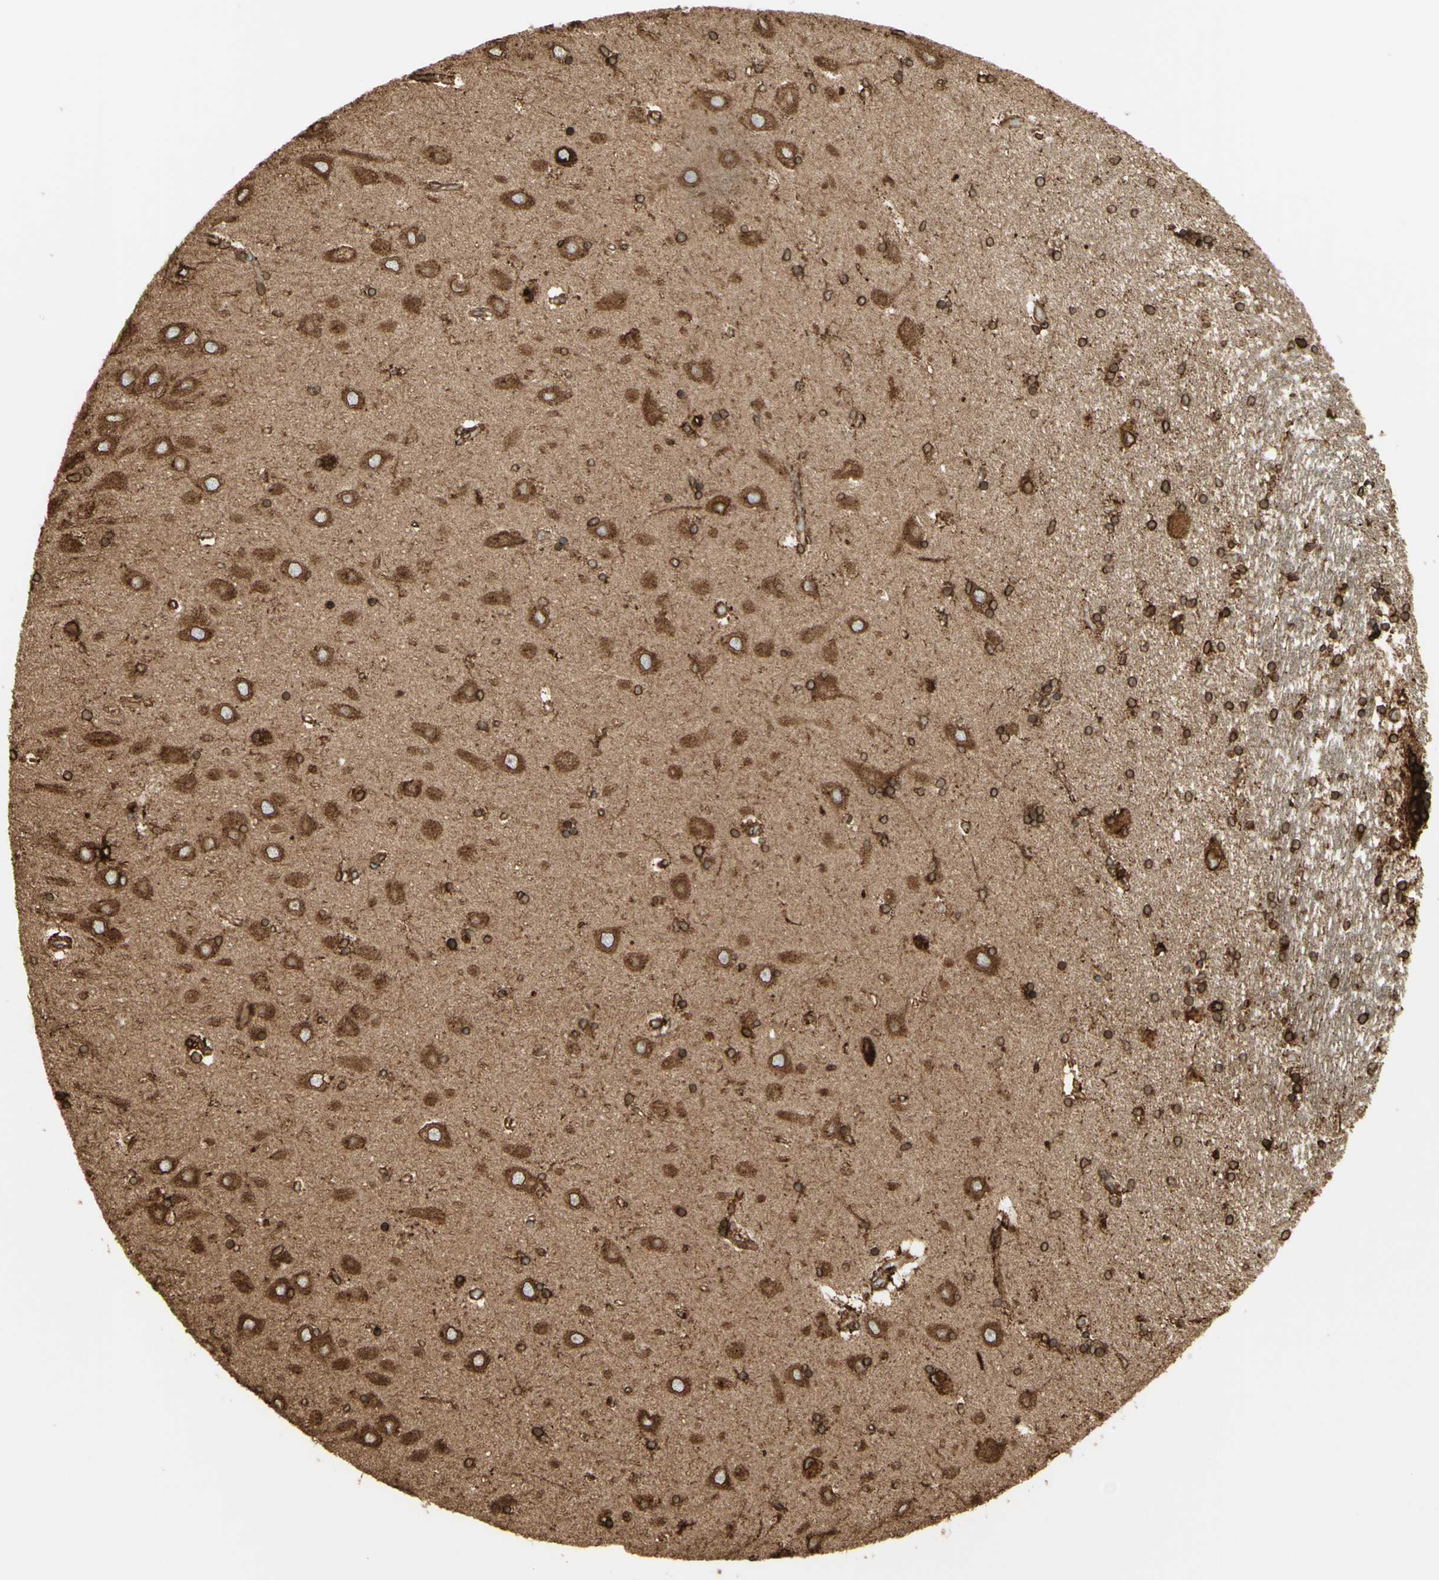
{"staining": {"intensity": "strong", "quantity": ">75%", "location": "cytoplasmic/membranous"}, "tissue": "hippocampus", "cell_type": "Glial cells", "image_type": "normal", "snomed": [{"axis": "morphology", "description": "Normal tissue, NOS"}, {"axis": "topography", "description": "Hippocampus"}], "caption": "This histopathology image demonstrates unremarkable hippocampus stained with immunohistochemistry (IHC) to label a protein in brown. The cytoplasmic/membranous of glial cells show strong positivity for the protein. Nuclei are counter-stained blue.", "gene": "CANX", "patient": {"sex": "female", "age": 54}}